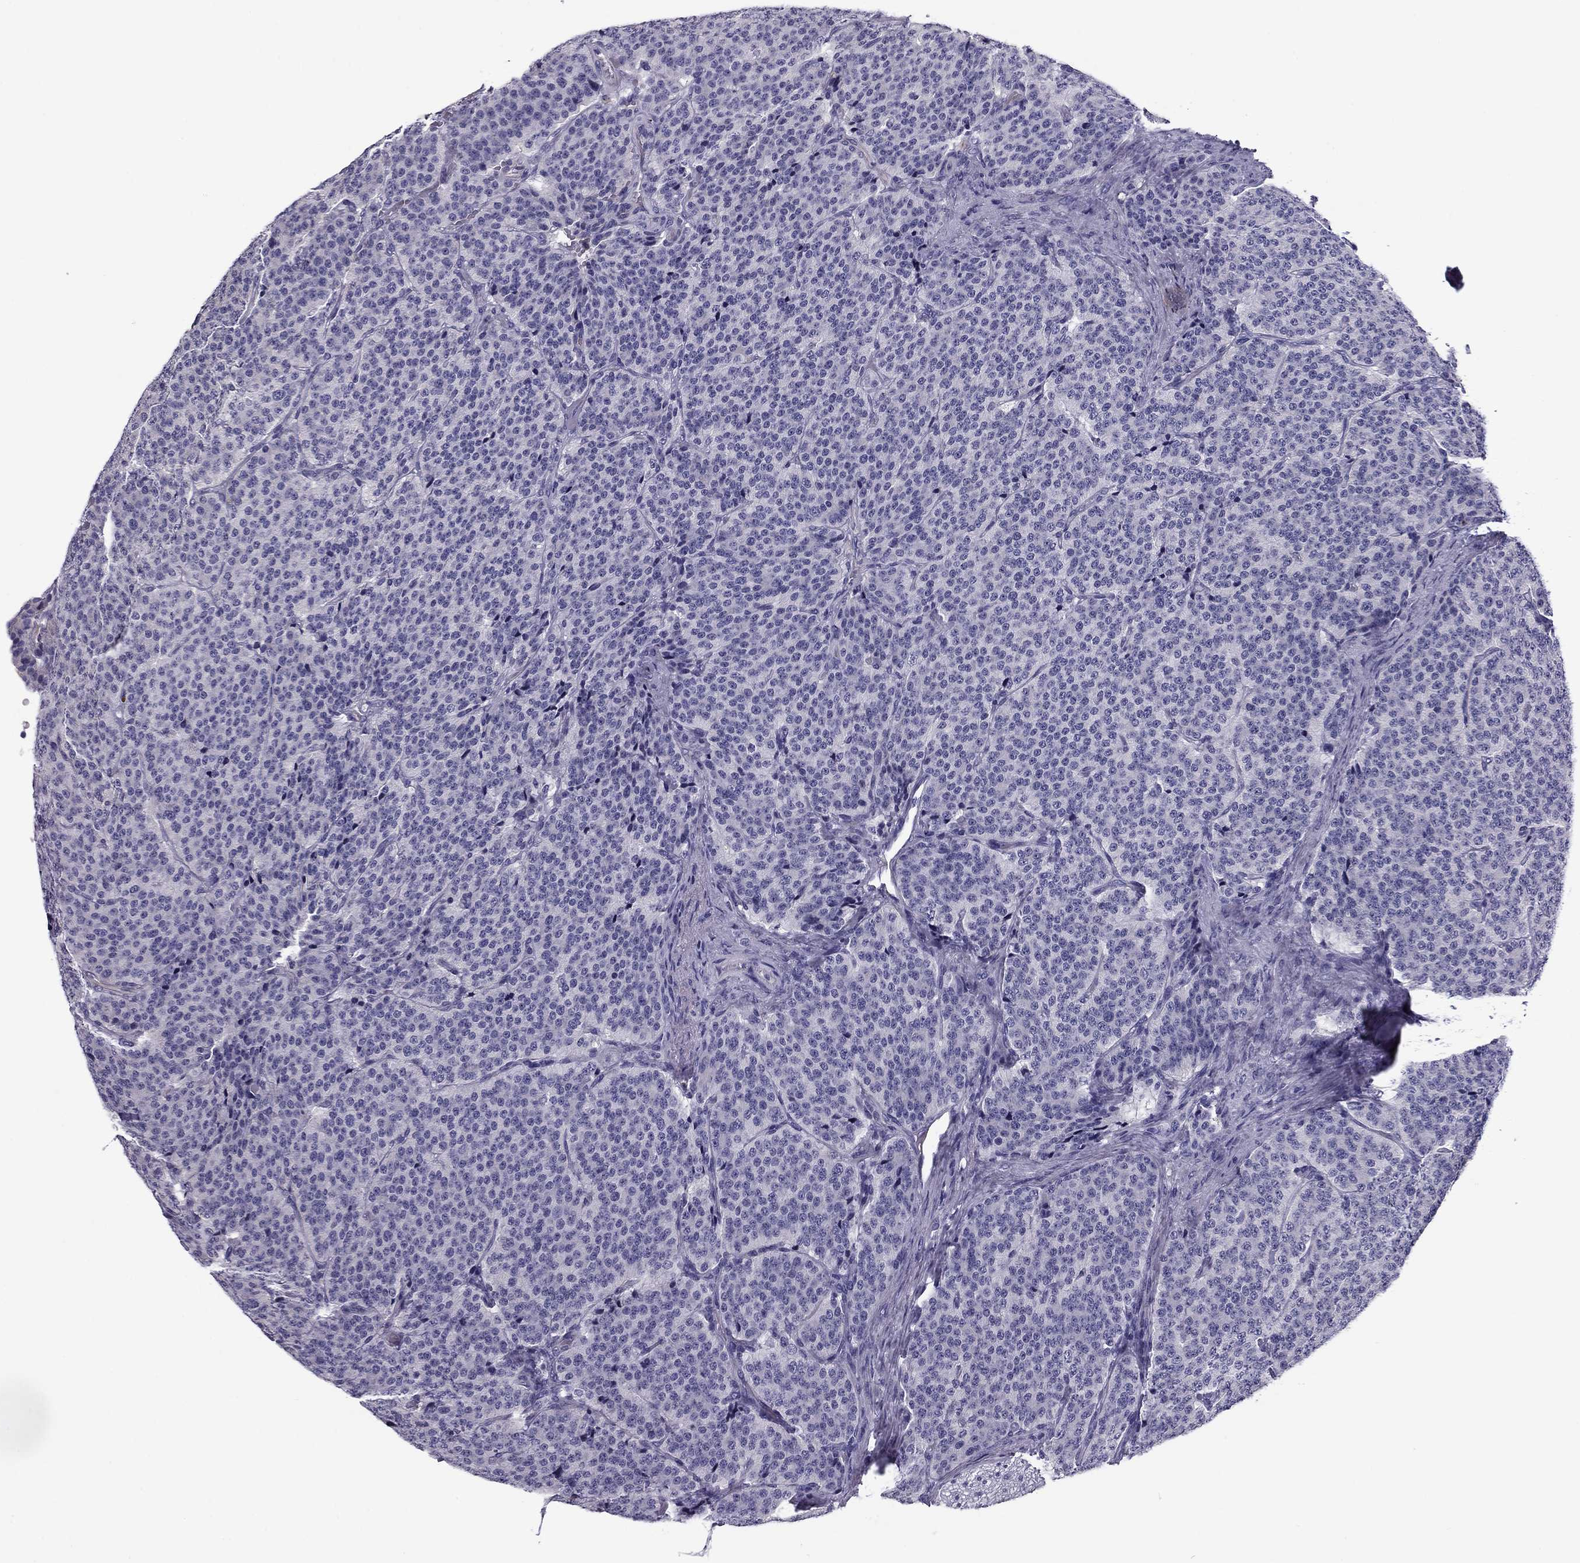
{"staining": {"intensity": "negative", "quantity": "none", "location": "none"}, "tissue": "carcinoid", "cell_type": "Tumor cells", "image_type": "cancer", "snomed": [{"axis": "morphology", "description": "Carcinoid, malignant, NOS"}, {"axis": "topography", "description": "Small intestine"}], "caption": "Immunohistochemical staining of carcinoid exhibits no significant expression in tumor cells.", "gene": "FLNC", "patient": {"sex": "female", "age": 58}}